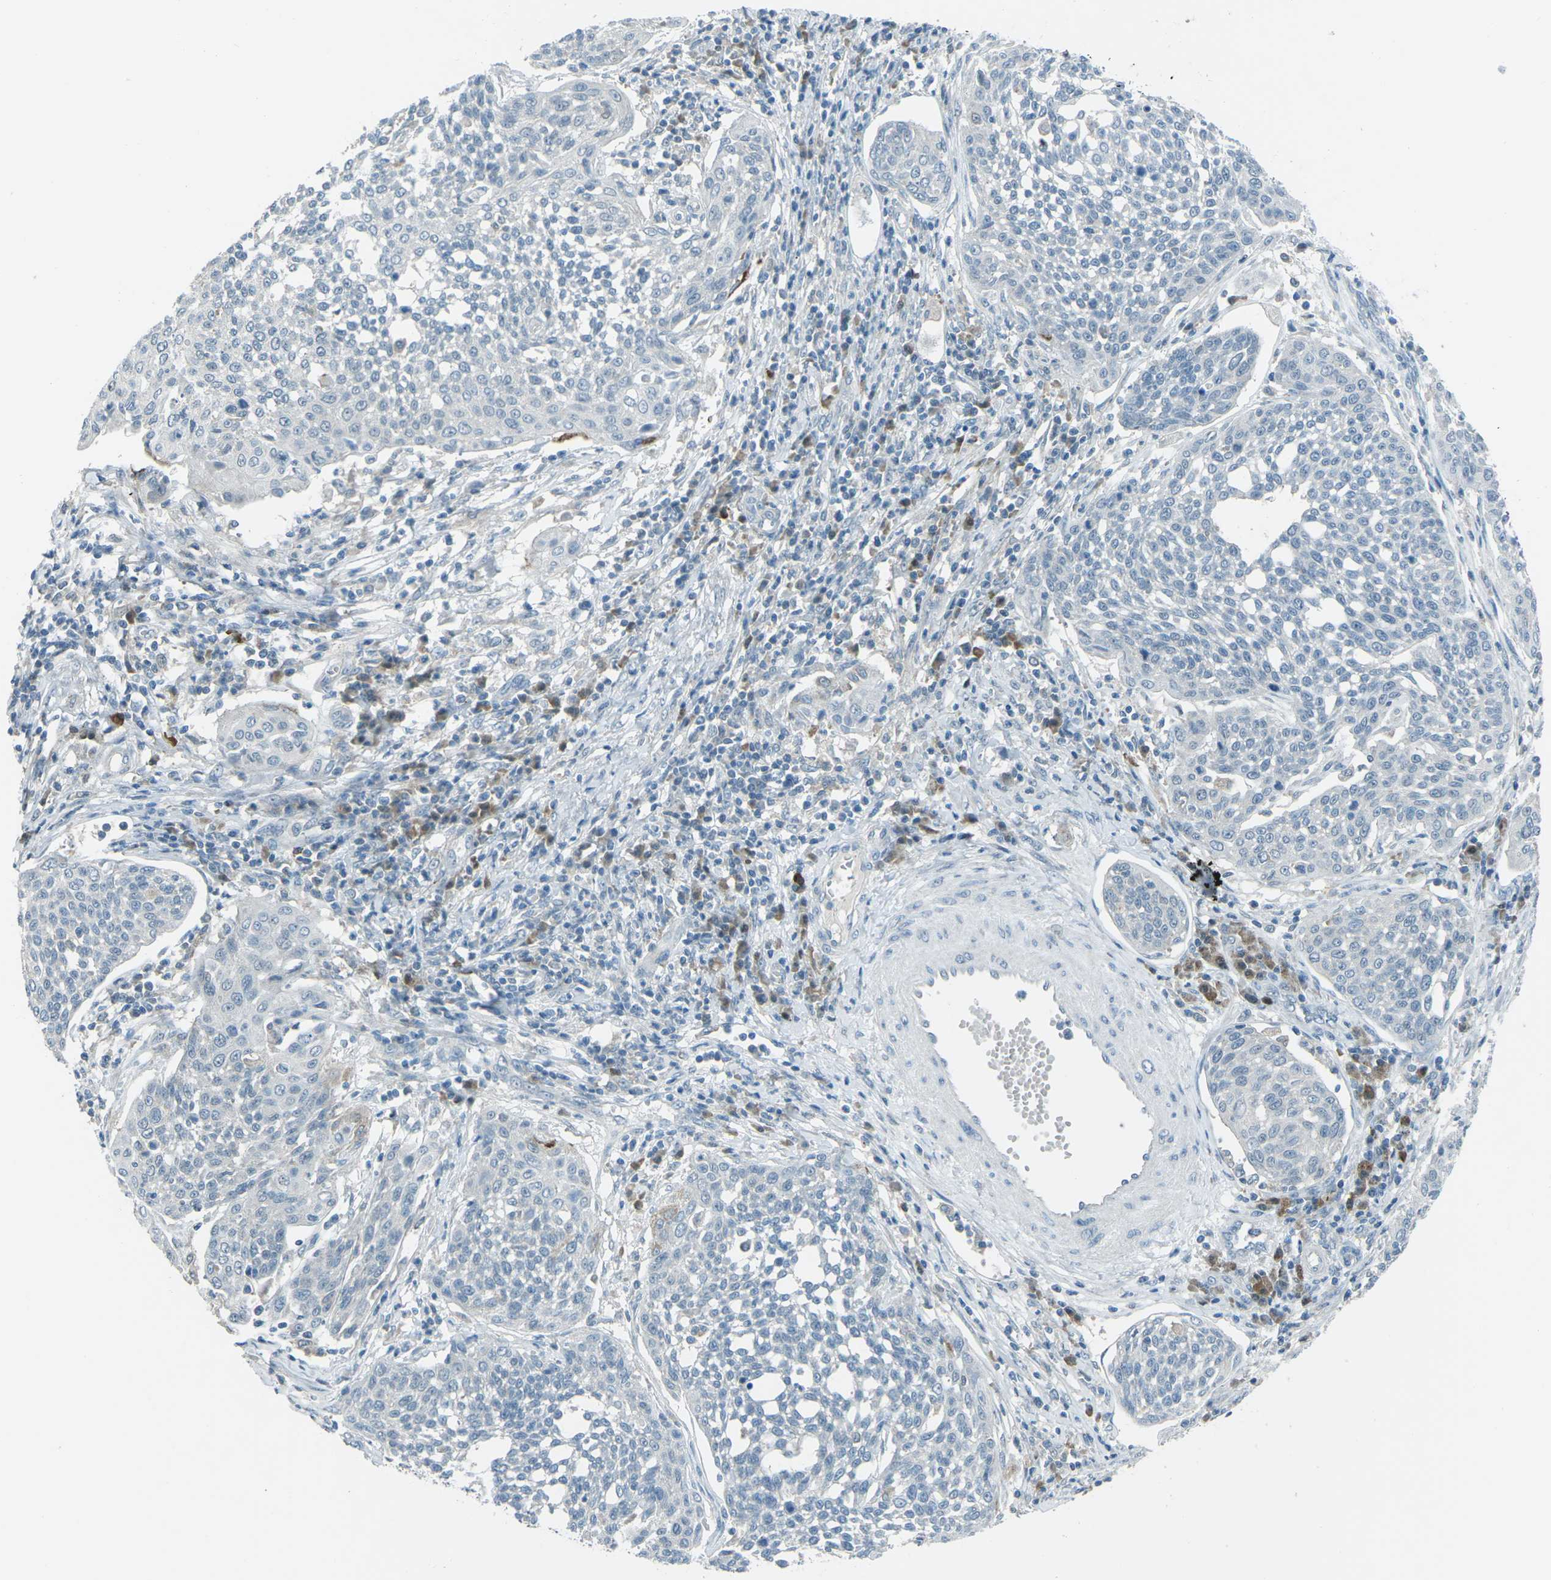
{"staining": {"intensity": "negative", "quantity": "none", "location": "none"}, "tissue": "cervical cancer", "cell_type": "Tumor cells", "image_type": "cancer", "snomed": [{"axis": "morphology", "description": "Squamous cell carcinoma, NOS"}, {"axis": "topography", "description": "Cervix"}], "caption": "Cervical squamous cell carcinoma was stained to show a protein in brown. There is no significant staining in tumor cells.", "gene": "PRKCA", "patient": {"sex": "female", "age": 34}}